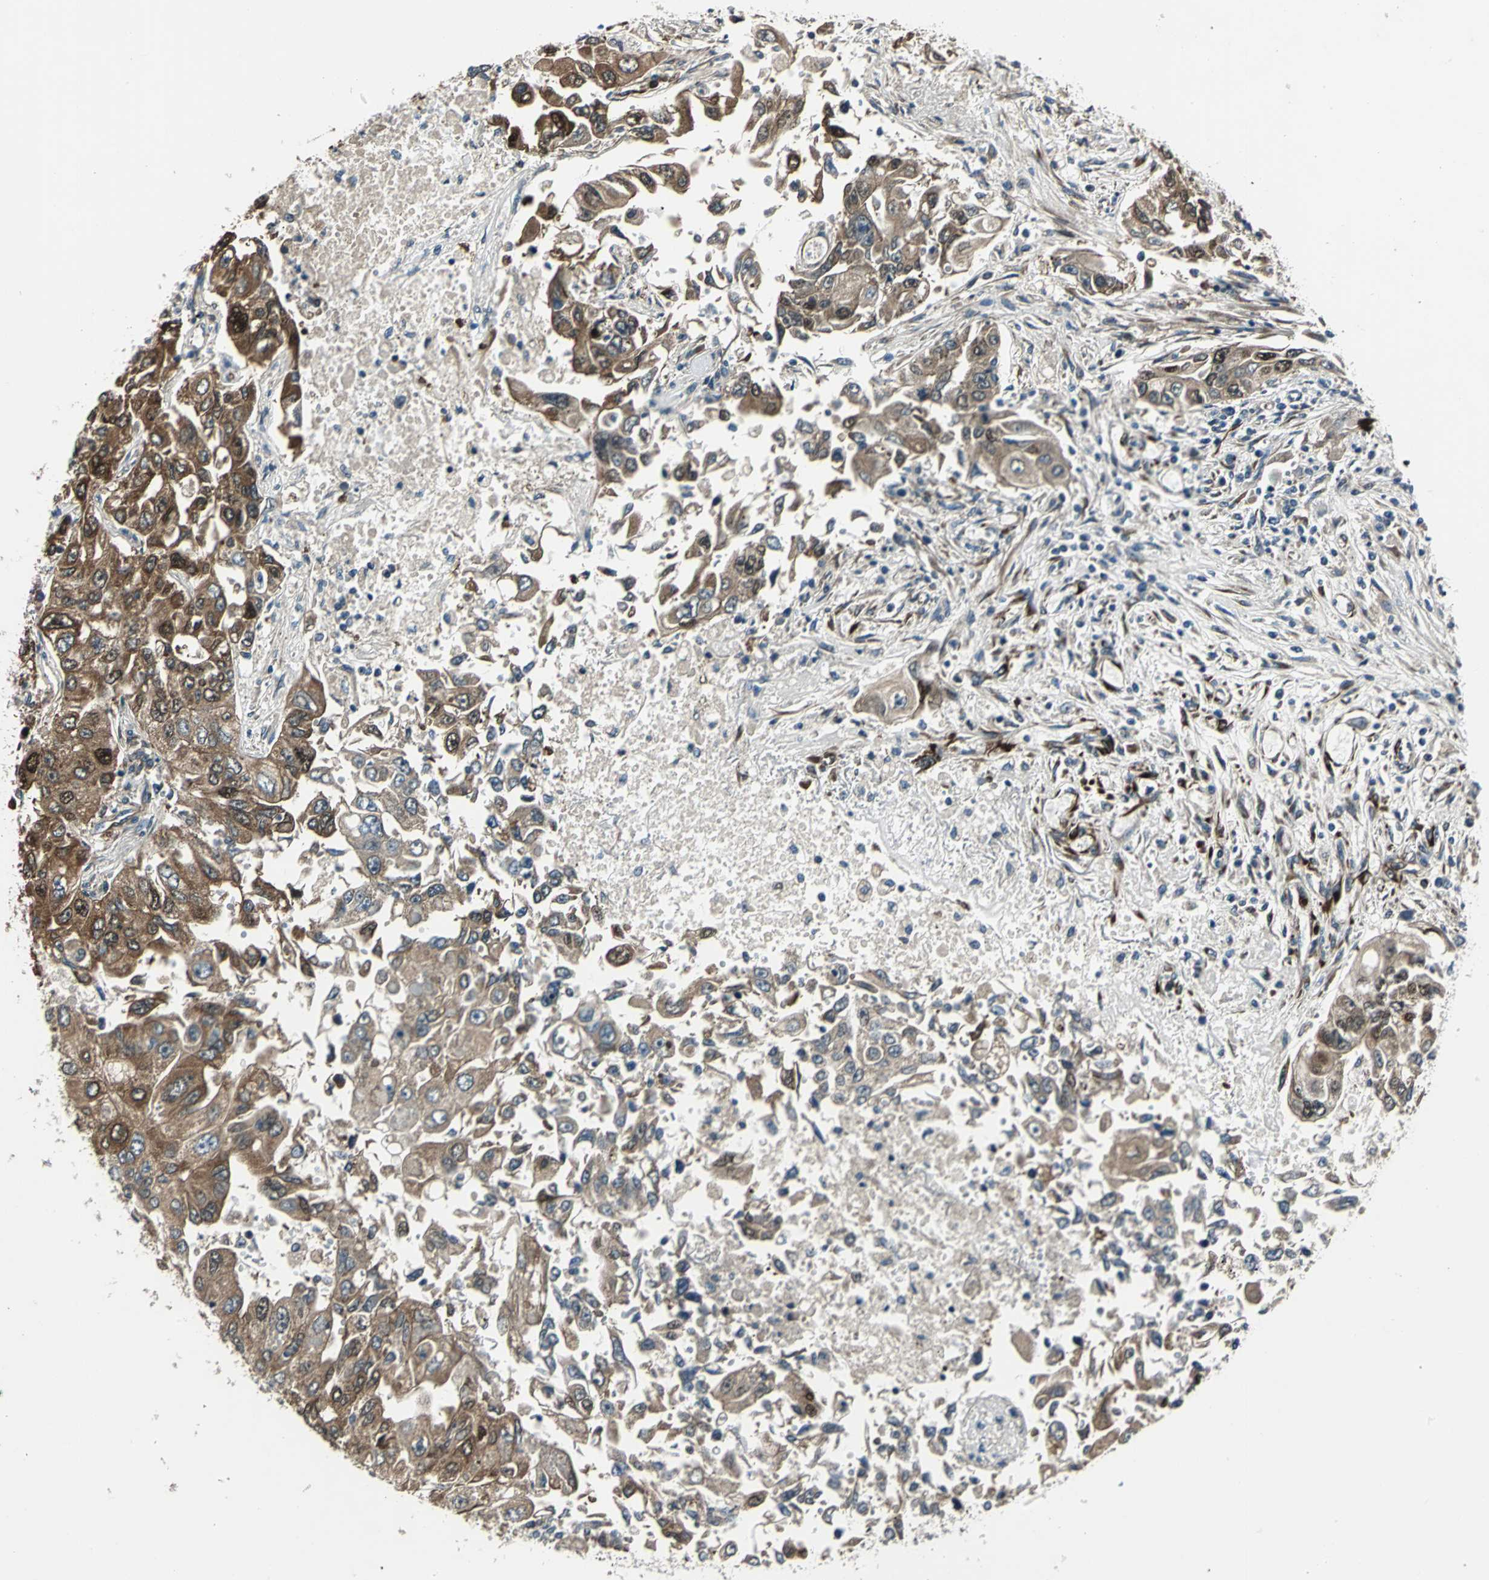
{"staining": {"intensity": "strong", "quantity": ">75%", "location": "cytoplasmic/membranous,nuclear"}, "tissue": "lung cancer", "cell_type": "Tumor cells", "image_type": "cancer", "snomed": [{"axis": "morphology", "description": "Adenocarcinoma, NOS"}, {"axis": "topography", "description": "Lung"}], "caption": "Immunohistochemistry (IHC) of lung cancer (adenocarcinoma) demonstrates high levels of strong cytoplasmic/membranous and nuclear positivity in approximately >75% of tumor cells. Immunohistochemistry (IHC) stains the protein of interest in brown and the nuclei are stained blue.", "gene": "EXD2", "patient": {"sex": "male", "age": 84}}